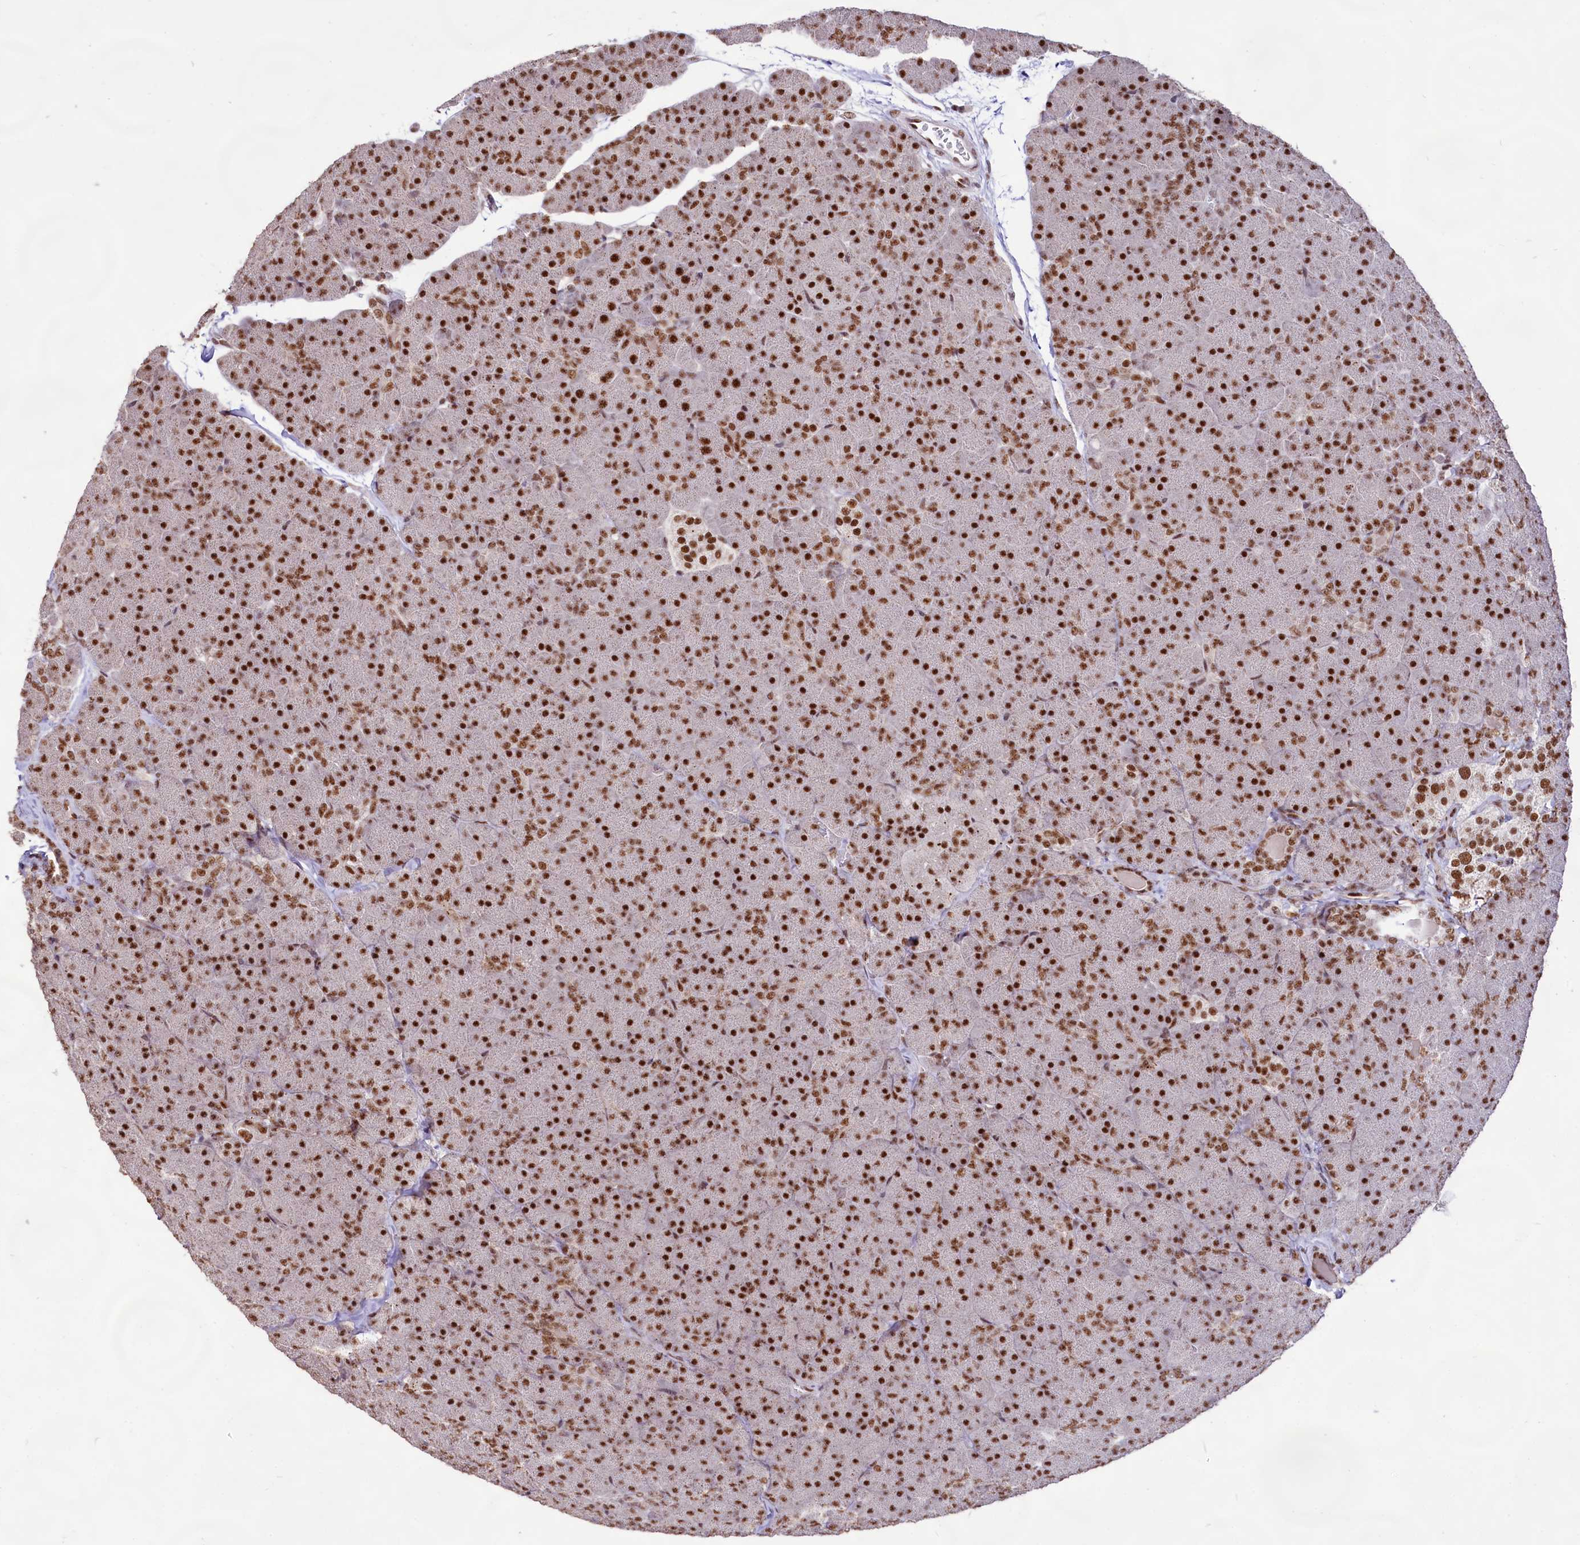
{"staining": {"intensity": "strong", "quantity": ">75%", "location": "nuclear"}, "tissue": "pancreas", "cell_type": "Exocrine glandular cells", "image_type": "normal", "snomed": [{"axis": "morphology", "description": "Normal tissue, NOS"}, {"axis": "topography", "description": "Pancreas"}], "caption": "The image shows staining of unremarkable pancreas, revealing strong nuclear protein expression (brown color) within exocrine glandular cells.", "gene": "HIRA", "patient": {"sex": "male", "age": 36}}